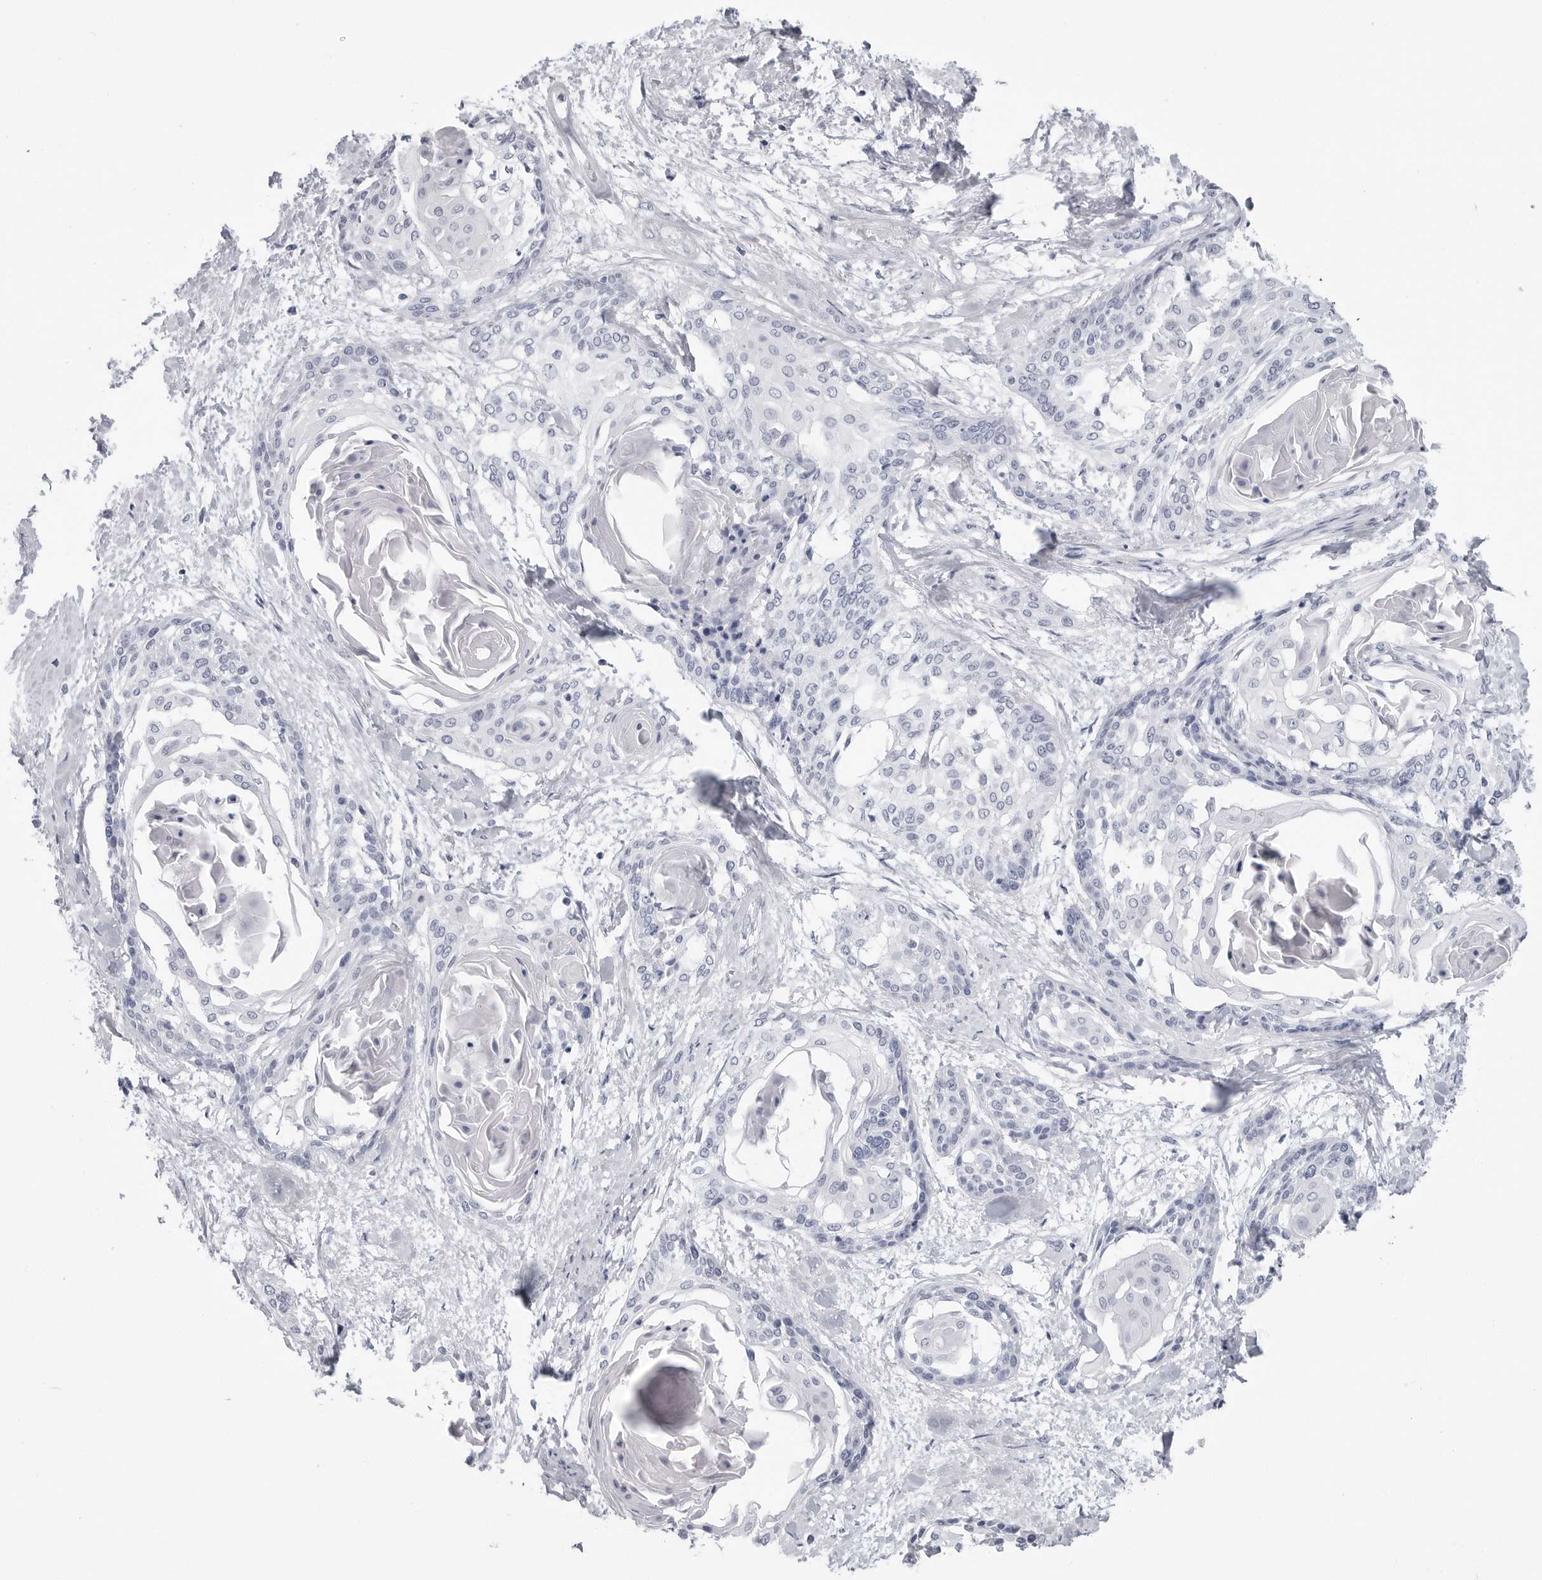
{"staining": {"intensity": "negative", "quantity": "none", "location": "none"}, "tissue": "cervical cancer", "cell_type": "Tumor cells", "image_type": "cancer", "snomed": [{"axis": "morphology", "description": "Squamous cell carcinoma, NOS"}, {"axis": "topography", "description": "Cervix"}], "caption": "DAB (3,3'-diaminobenzidine) immunohistochemical staining of cervical cancer demonstrates no significant expression in tumor cells. (Brightfield microscopy of DAB (3,3'-diaminobenzidine) immunohistochemistry (IHC) at high magnification).", "gene": "CSH1", "patient": {"sex": "female", "age": 57}}